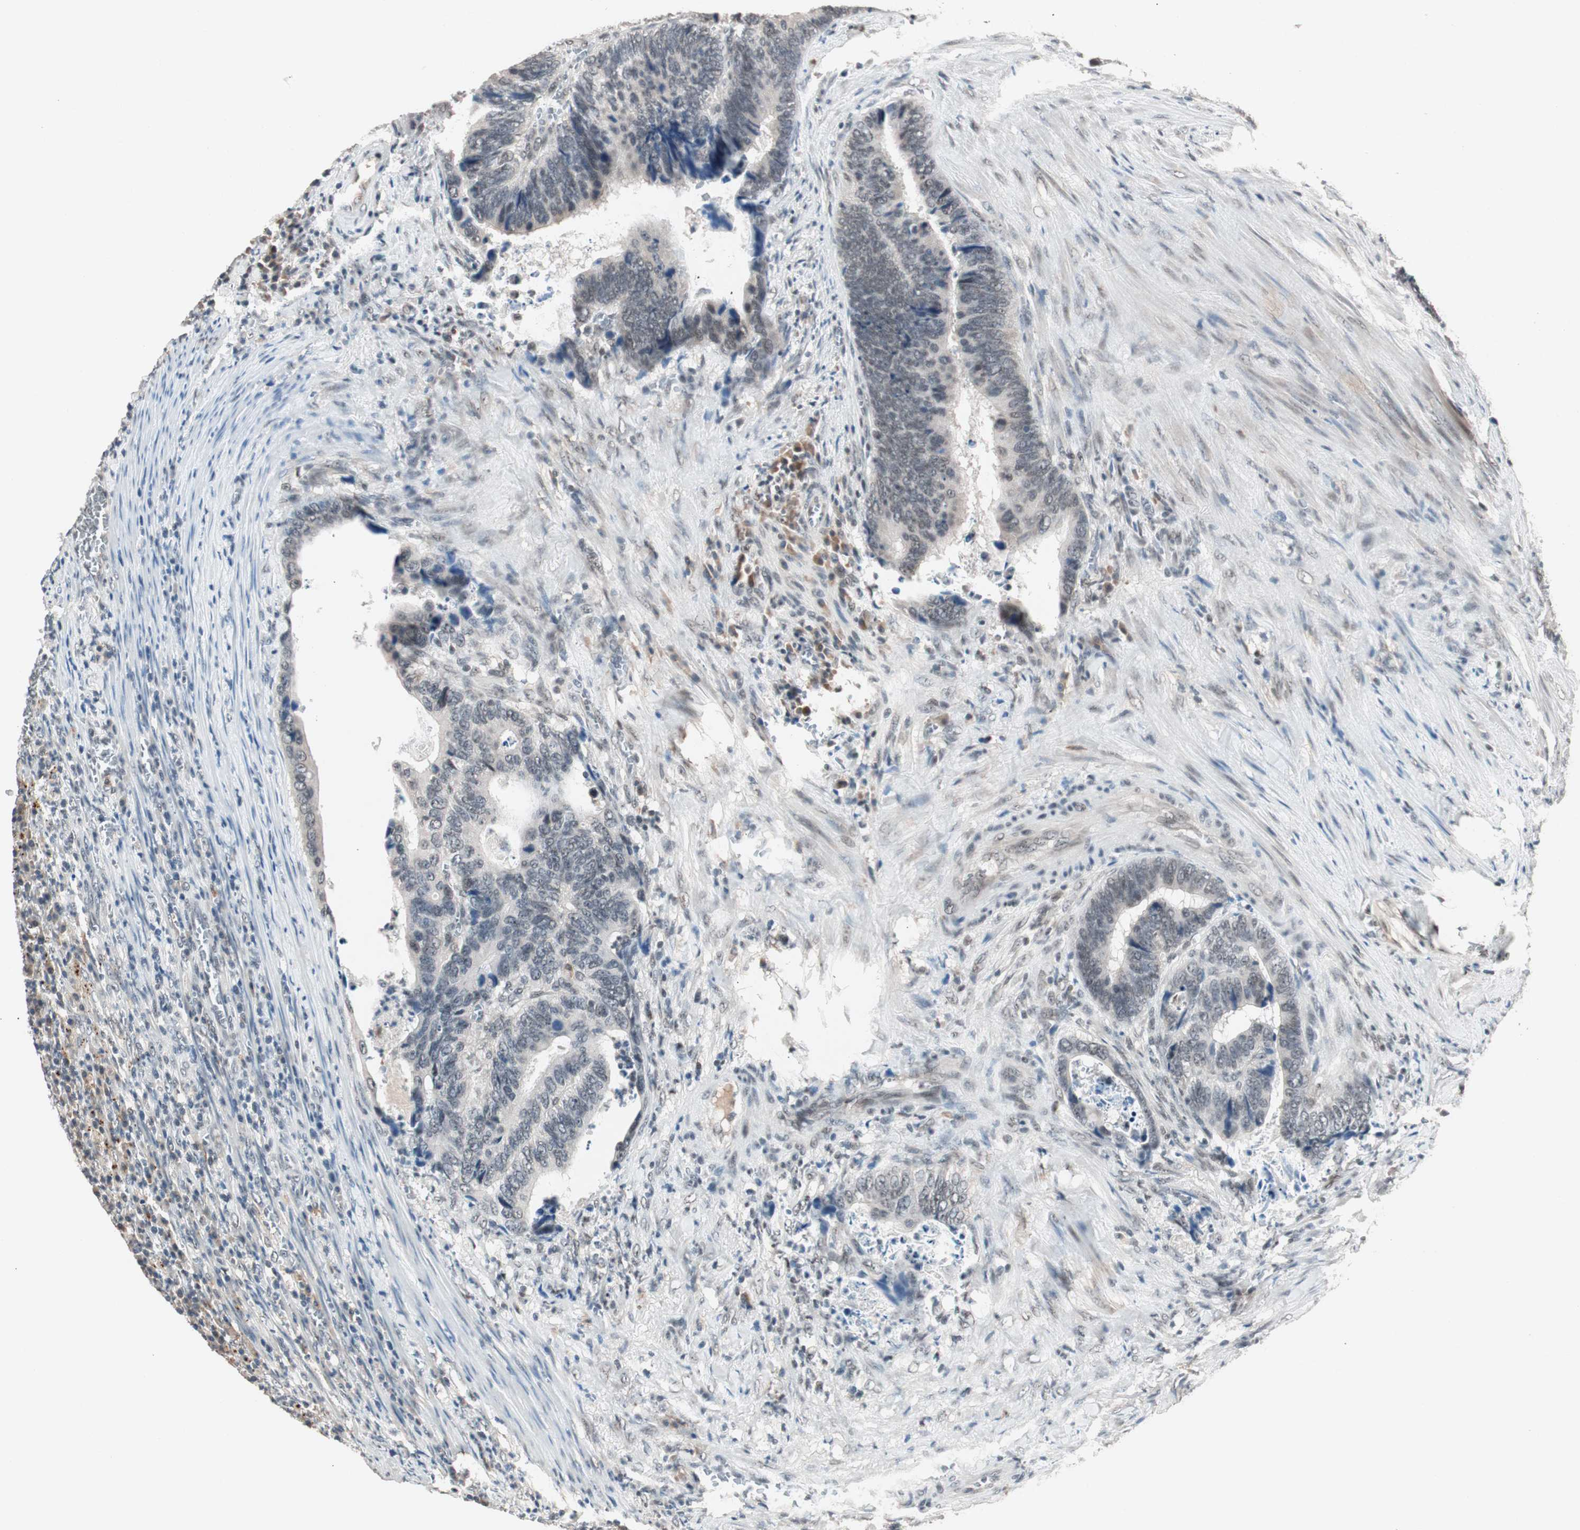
{"staining": {"intensity": "weak", "quantity": "25%-75%", "location": "nuclear"}, "tissue": "colorectal cancer", "cell_type": "Tumor cells", "image_type": "cancer", "snomed": [{"axis": "morphology", "description": "Adenocarcinoma, NOS"}, {"axis": "topography", "description": "Colon"}], "caption": "Colorectal cancer stained with IHC reveals weak nuclear expression in about 25%-75% of tumor cells.", "gene": "NFRKB", "patient": {"sex": "male", "age": 72}}